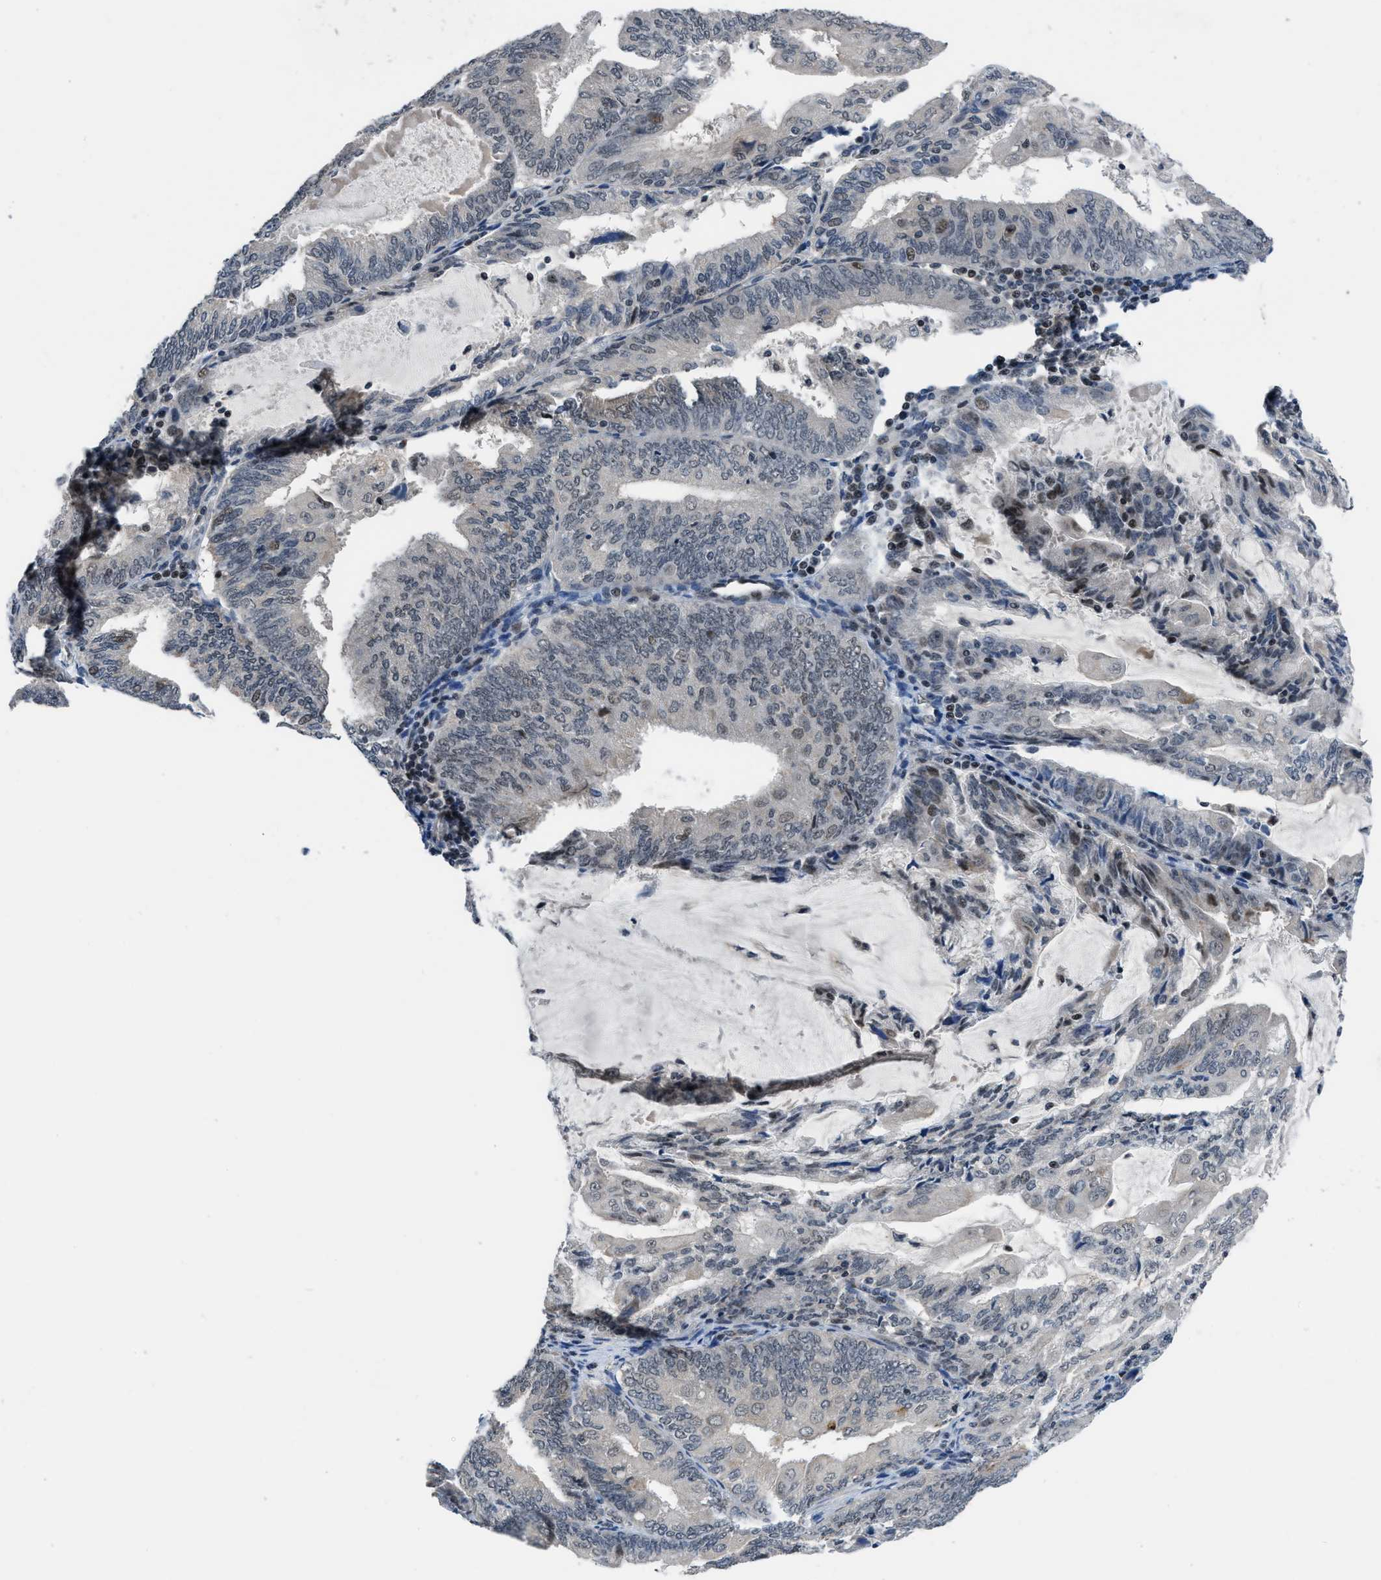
{"staining": {"intensity": "moderate", "quantity": "<25%", "location": "nuclear"}, "tissue": "endometrial cancer", "cell_type": "Tumor cells", "image_type": "cancer", "snomed": [{"axis": "morphology", "description": "Adenocarcinoma, NOS"}, {"axis": "topography", "description": "Endometrium"}], "caption": "High-power microscopy captured an immunohistochemistry histopathology image of endometrial cancer (adenocarcinoma), revealing moderate nuclear expression in approximately <25% of tumor cells.", "gene": "SETD5", "patient": {"sex": "female", "age": 81}}